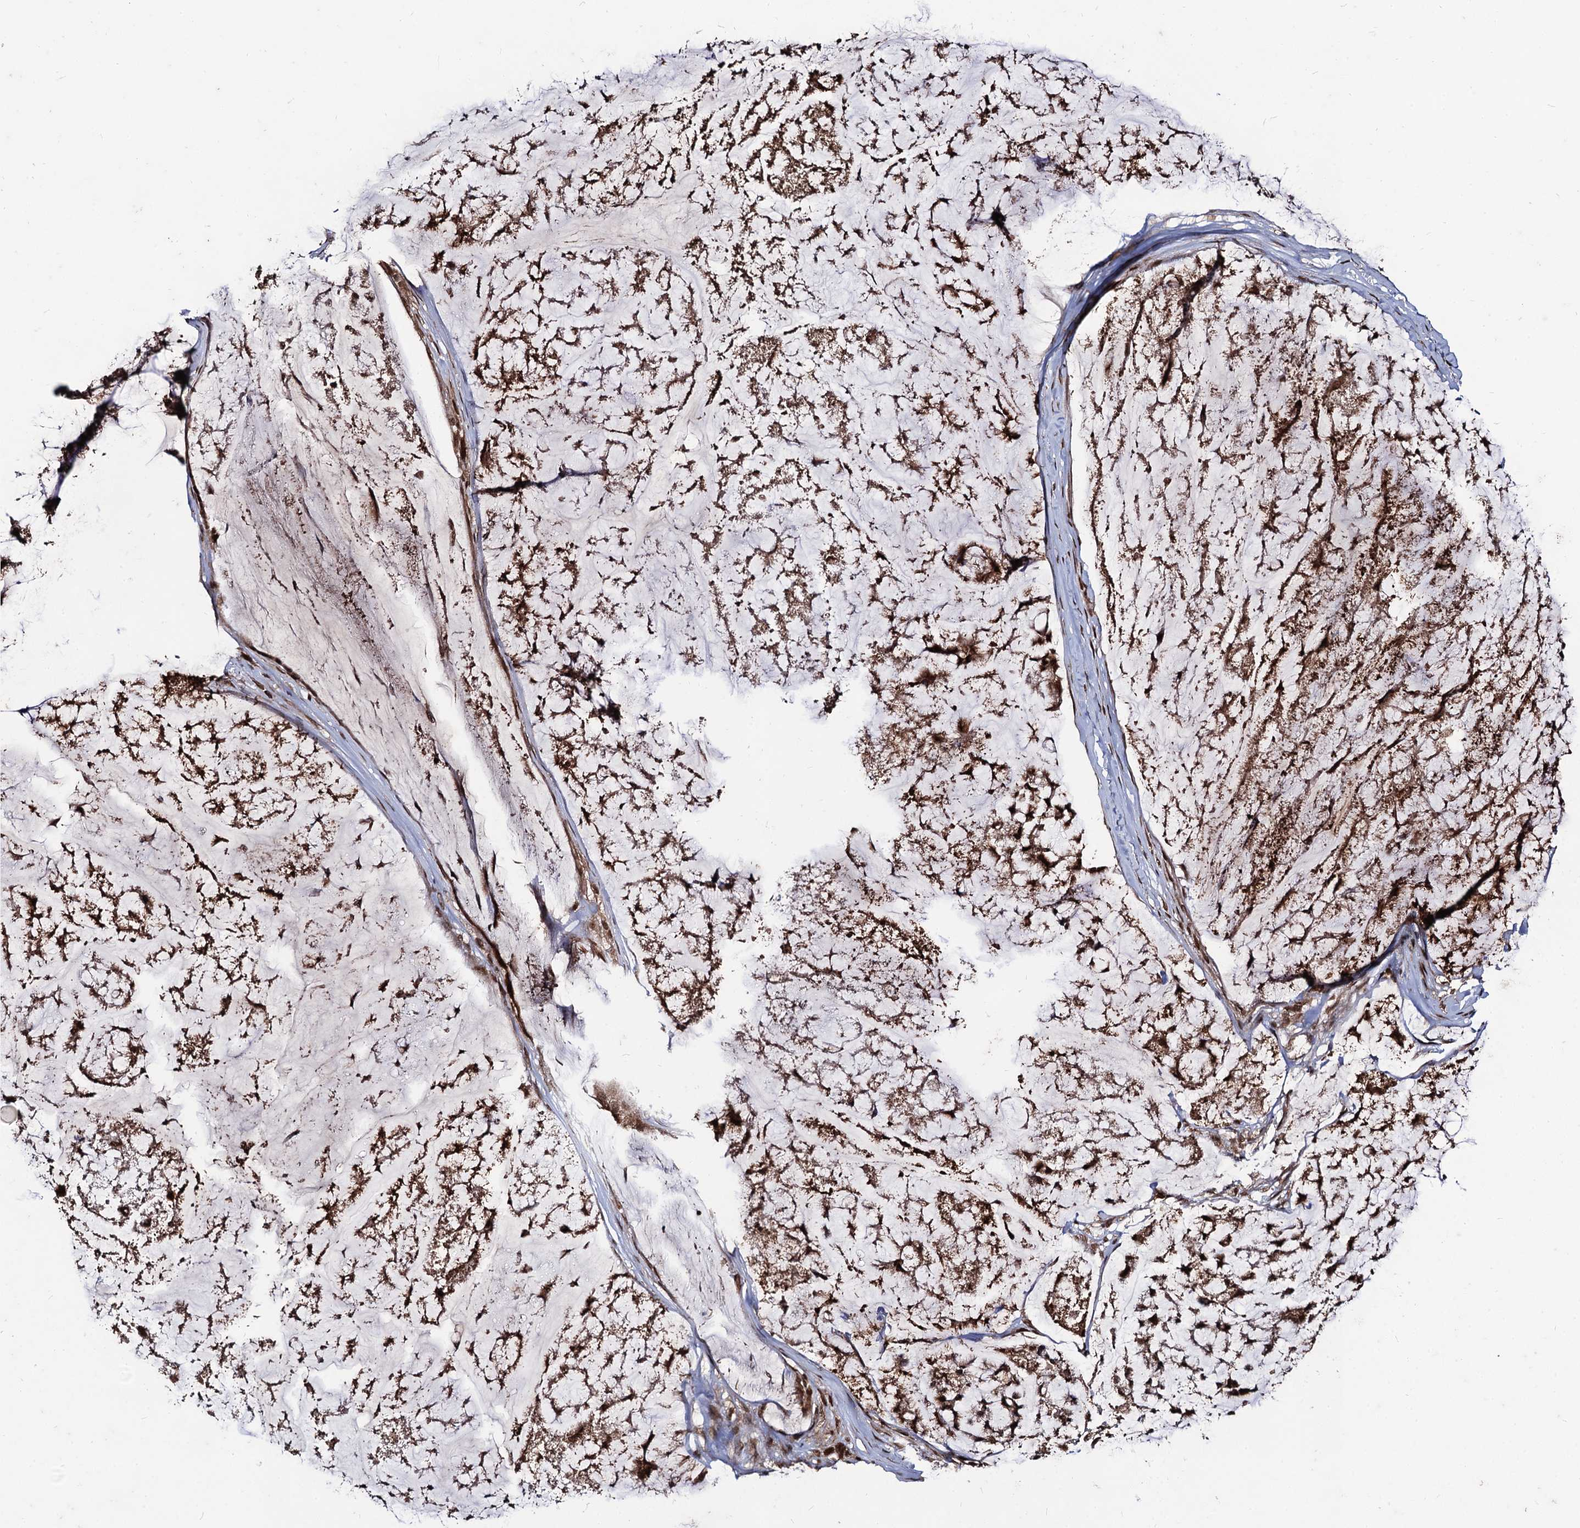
{"staining": {"intensity": "moderate", "quantity": ">75%", "location": "cytoplasmic/membranous,nuclear"}, "tissue": "stomach cancer", "cell_type": "Tumor cells", "image_type": "cancer", "snomed": [{"axis": "morphology", "description": "Adenocarcinoma, NOS"}, {"axis": "topography", "description": "Stomach, lower"}], "caption": "This is an image of IHC staining of adenocarcinoma (stomach), which shows moderate expression in the cytoplasmic/membranous and nuclear of tumor cells.", "gene": "SFSWAP", "patient": {"sex": "male", "age": 67}}